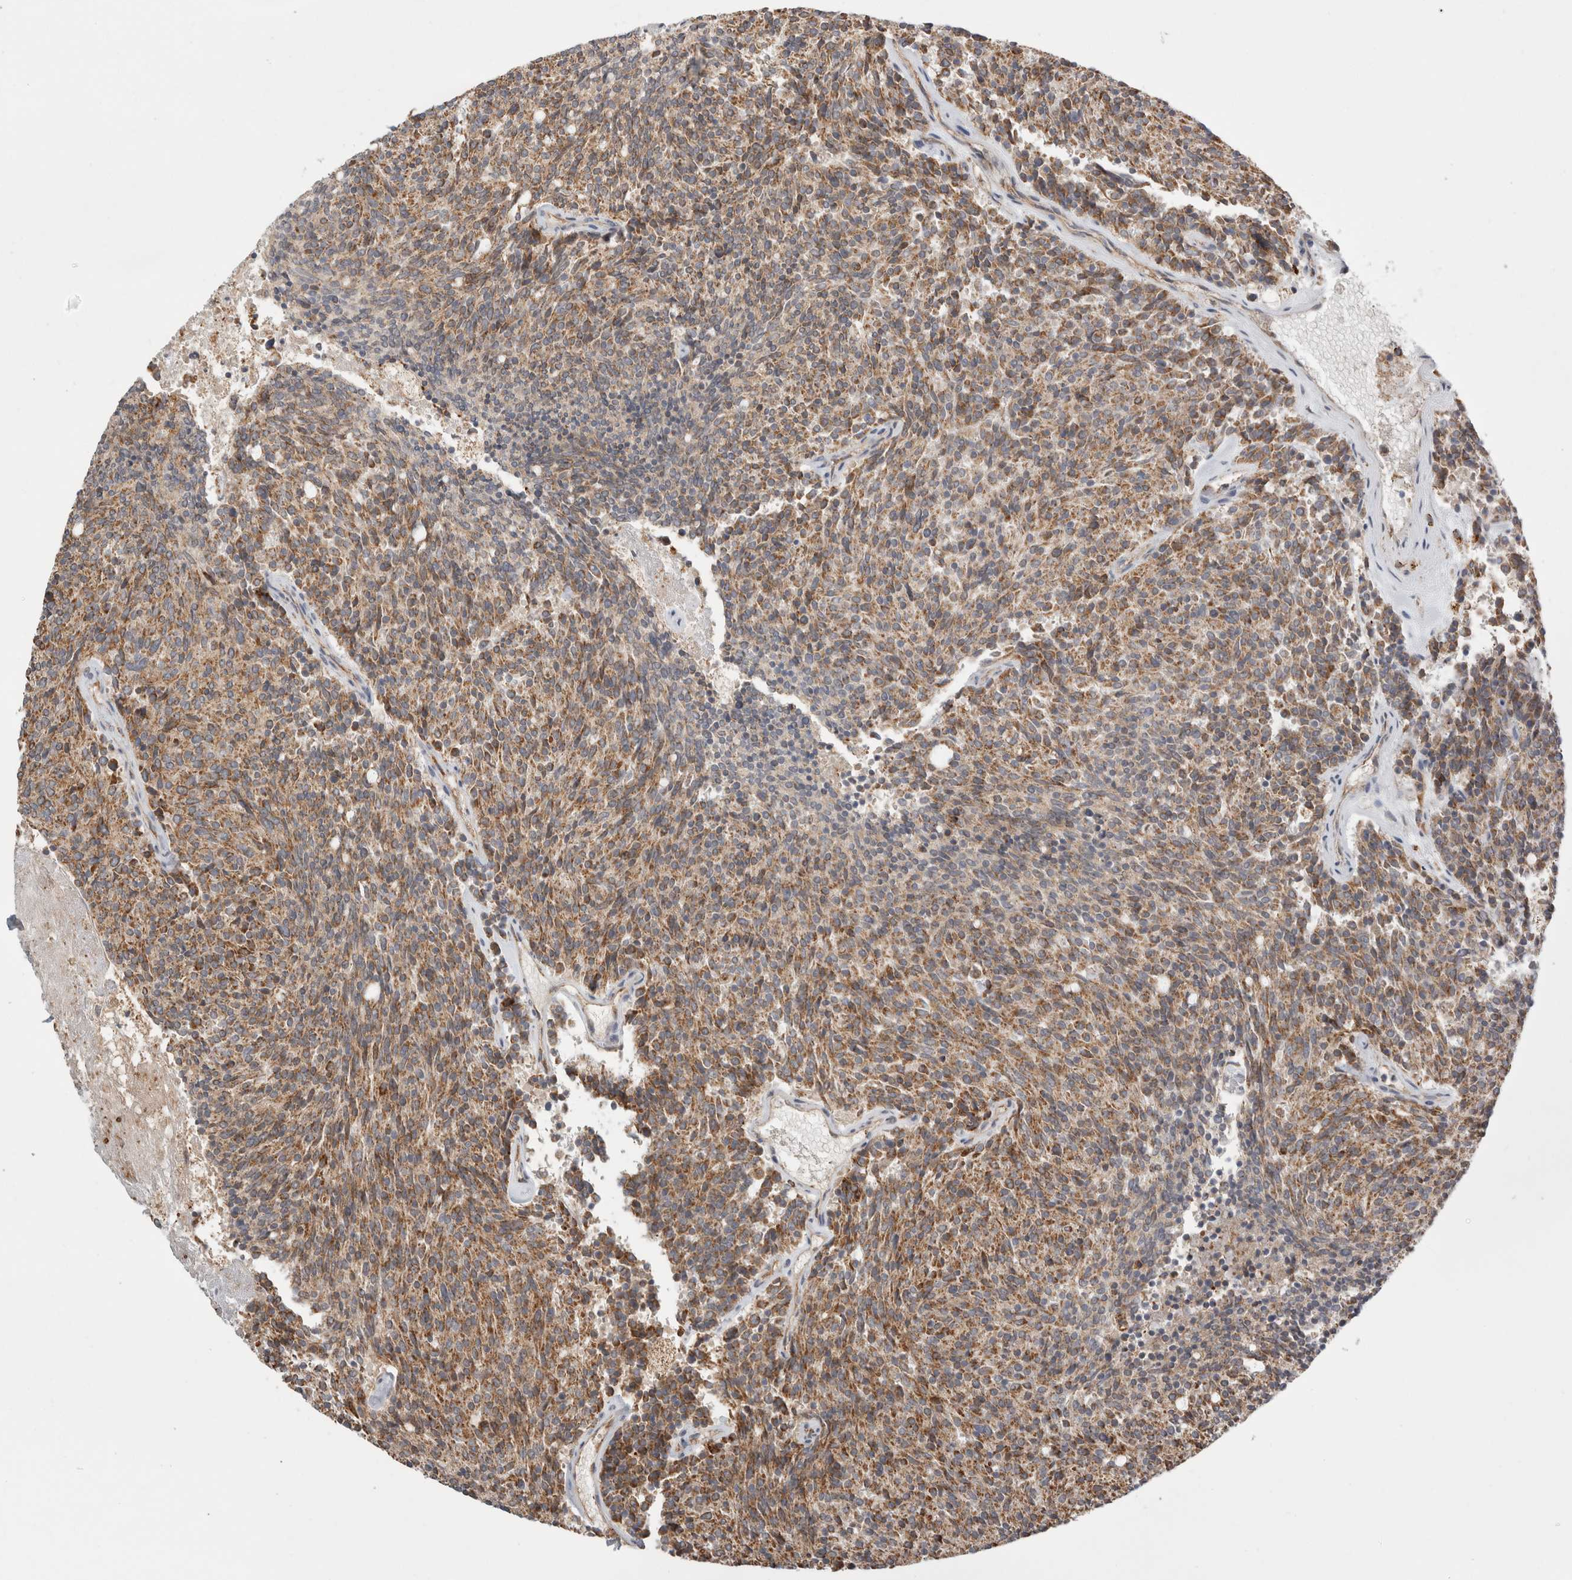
{"staining": {"intensity": "moderate", "quantity": ">75%", "location": "cytoplasmic/membranous"}, "tissue": "carcinoid", "cell_type": "Tumor cells", "image_type": "cancer", "snomed": [{"axis": "morphology", "description": "Carcinoid, malignant, NOS"}, {"axis": "topography", "description": "Pancreas"}], "caption": "Immunohistochemical staining of human carcinoid exhibits medium levels of moderate cytoplasmic/membranous protein positivity in approximately >75% of tumor cells. (DAB (3,3'-diaminobenzidine) IHC with brightfield microscopy, high magnification).", "gene": "HROB", "patient": {"sex": "female", "age": 54}}